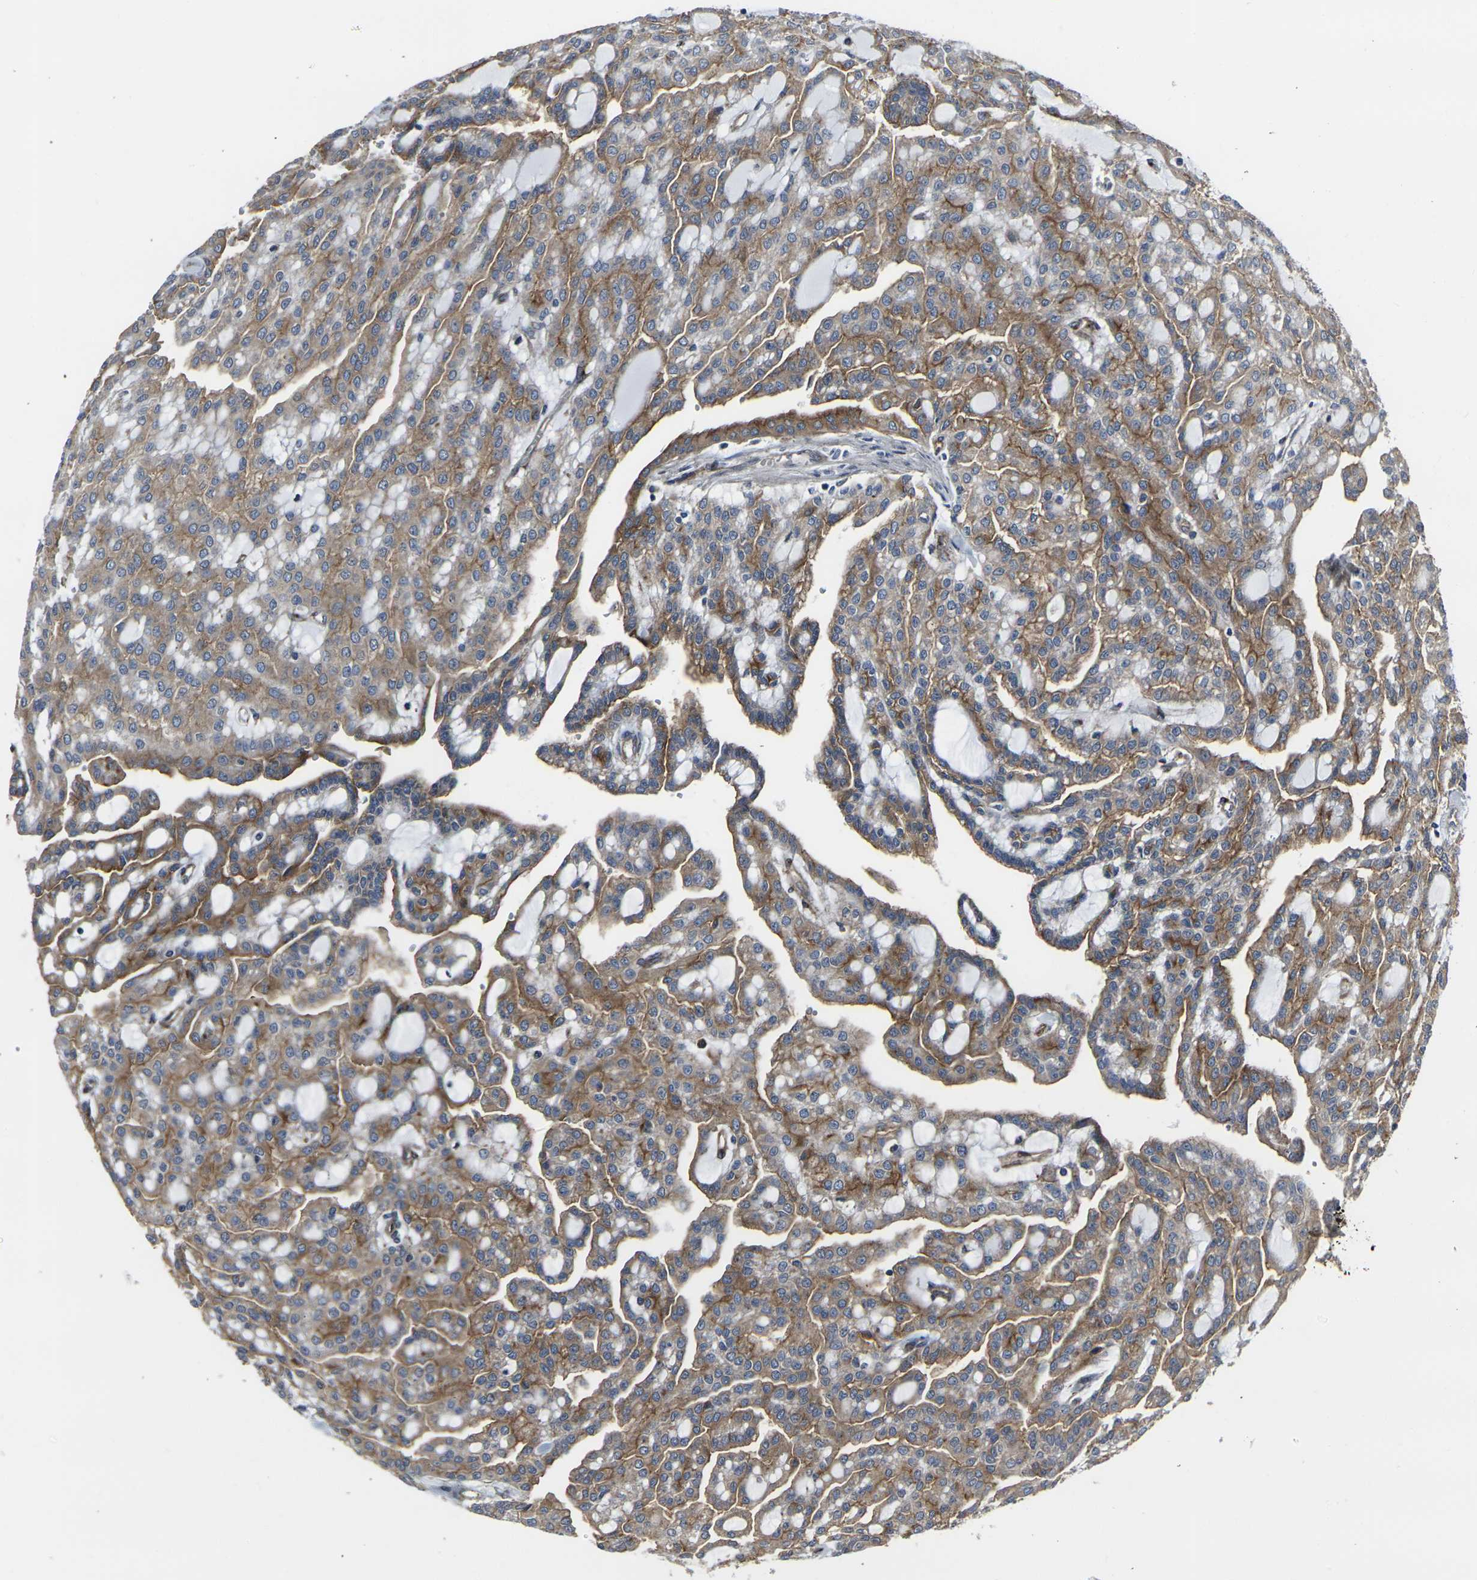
{"staining": {"intensity": "moderate", "quantity": ">75%", "location": "cytoplasmic/membranous"}, "tissue": "renal cancer", "cell_type": "Tumor cells", "image_type": "cancer", "snomed": [{"axis": "morphology", "description": "Adenocarcinoma, NOS"}, {"axis": "topography", "description": "Kidney"}], "caption": "An image of human renal cancer (adenocarcinoma) stained for a protein exhibits moderate cytoplasmic/membranous brown staining in tumor cells.", "gene": "MYOF", "patient": {"sex": "male", "age": 63}}